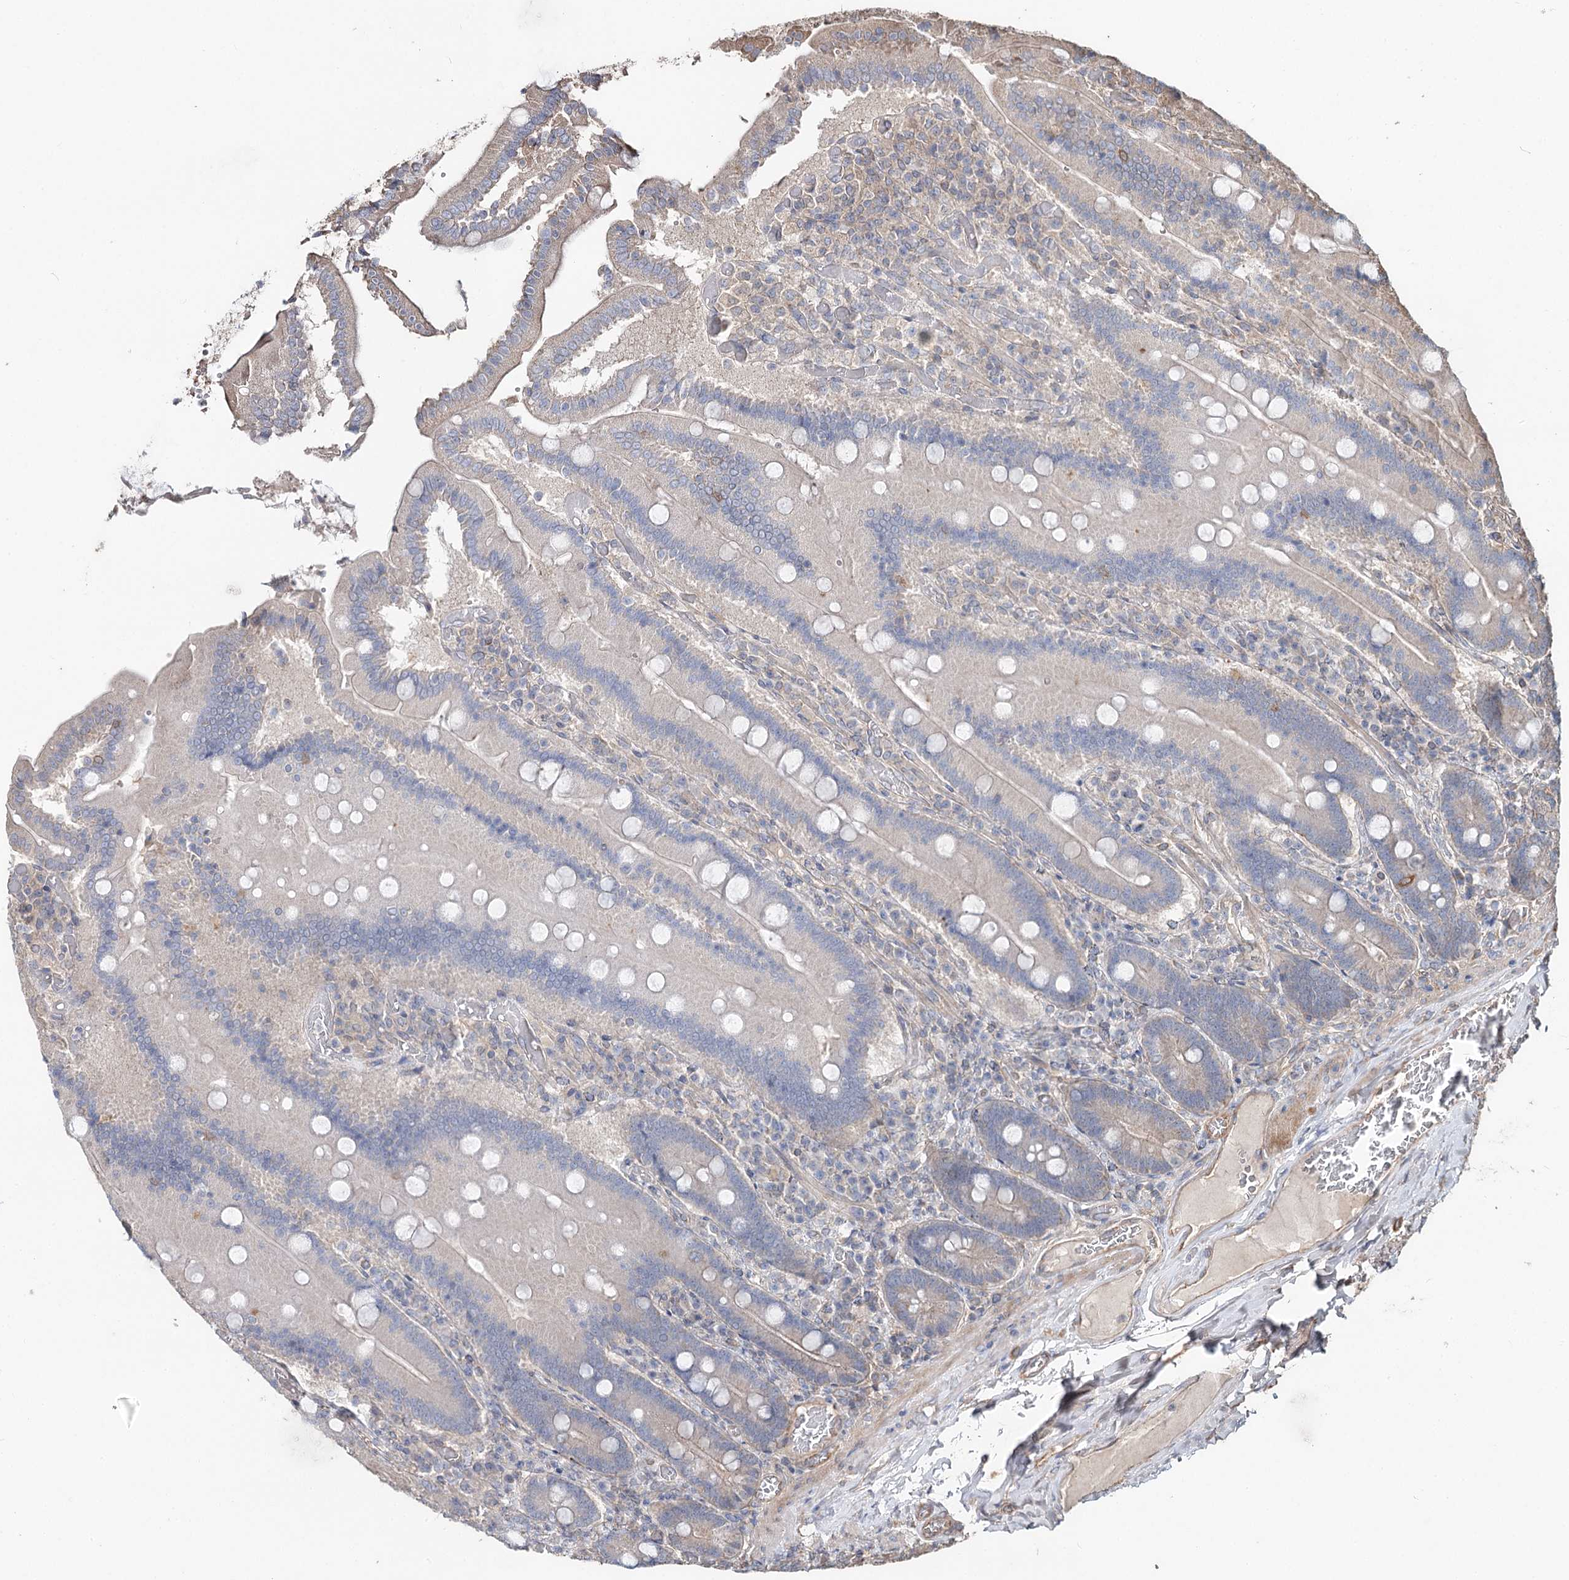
{"staining": {"intensity": "weak", "quantity": "<25%", "location": "cytoplasmic/membranous"}, "tissue": "duodenum", "cell_type": "Glandular cells", "image_type": "normal", "snomed": [{"axis": "morphology", "description": "Normal tissue, NOS"}, {"axis": "topography", "description": "Duodenum"}], "caption": "This is a image of immunohistochemistry (IHC) staining of normal duodenum, which shows no staining in glandular cells. (DAB immunohistochemistry (IHC) visualized using brightfield microscopy, high magnification).", "gene": "SPART", "patient": {"sex": "female", "age": 62}}